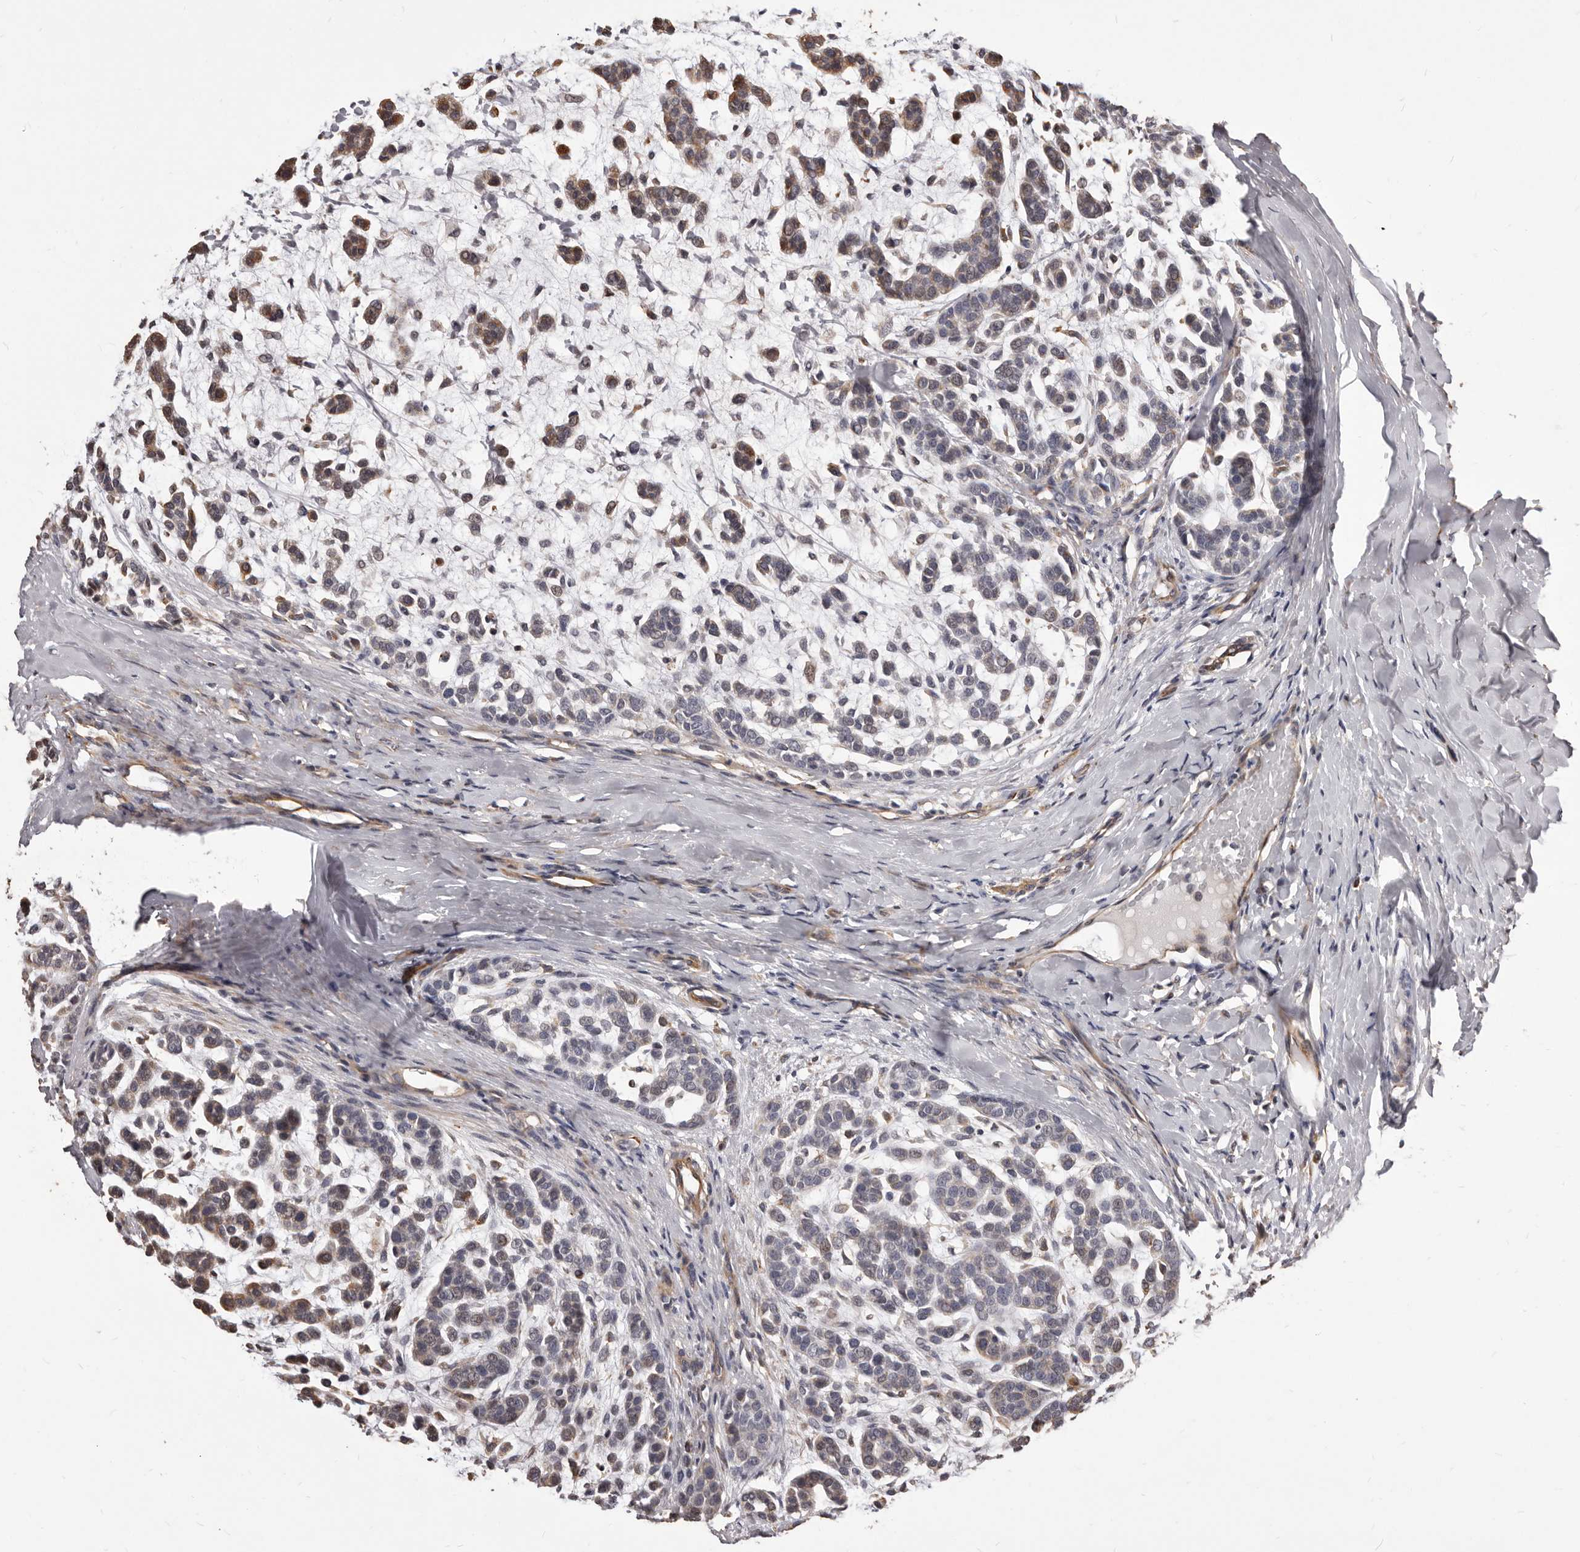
{"staining": {"intensity": "weak", "quantity": "<25%", "location": "cytoplasmic/membranous"}, "tissue": "head and neck cancer", "cell_type": "Tumor cells", "image_type": "cancer", "snomed": [{"axis": "morphology", "description": "Adenocarcinoma, NOS"}, {"axis": "morphology", "description": "Adenoma, NOS"}, {"axis": "topography", "description": "Head-Neck"}], "caption": "A photomicrograph of adenocarcinoma (head and neck) stained for a protein shows no brown staining in tumor cells.", "gene": "ALPK1", "patient": {"sex": "female", "age": 55}}